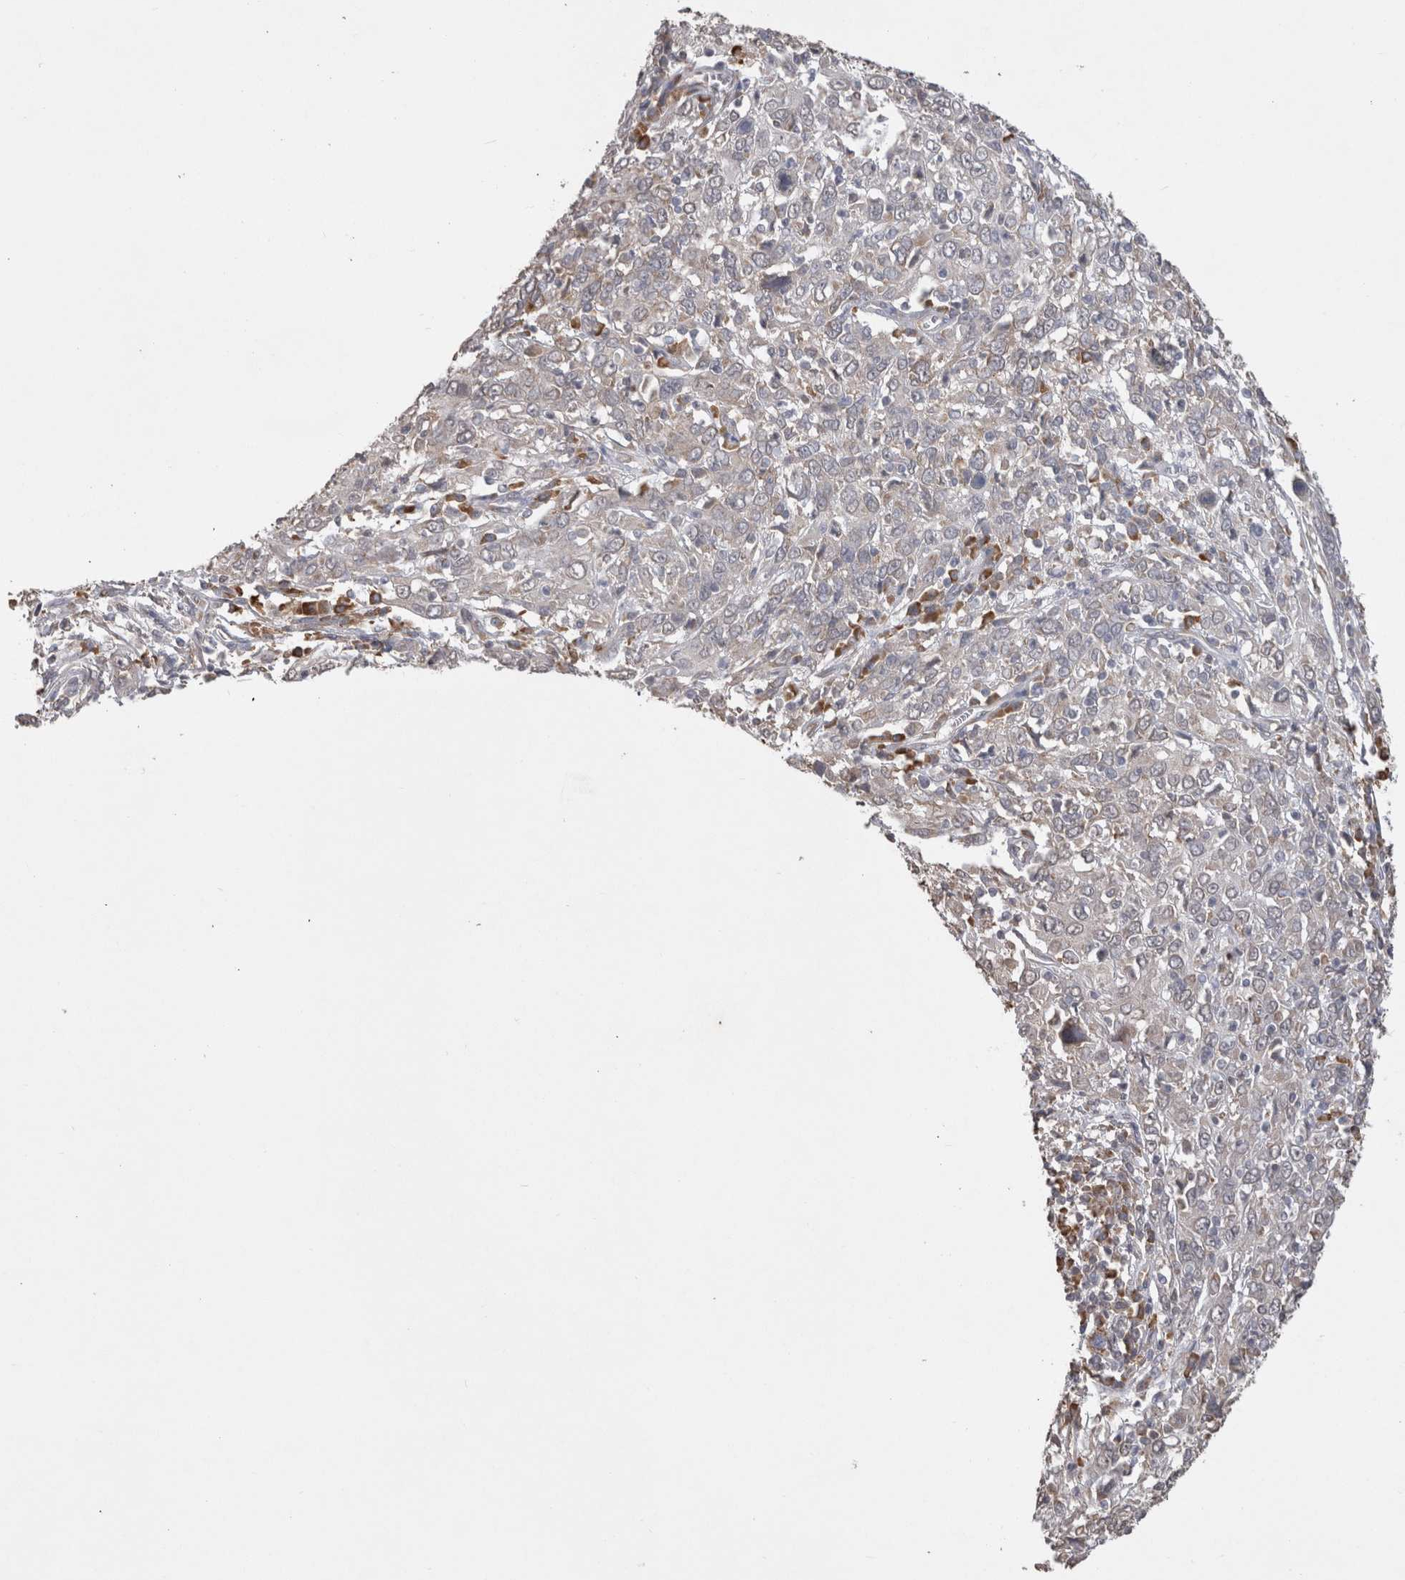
{"staining": {"intensity": "negative", "quantity": "none", "location": "none"}, "tissue": "cervical cancer", "cell_type": "Tumor cells", "image_type": "cancer", "snomed": [{"axis": "morphology", "description": "Squamous cell carcinoma, NOS"}, {"axis": "topography", "description": "Cervix"}], "caption": "The photomicrograph shows no staining of tumor cells in squamous cell carcinoma (cervical).", "gene": "NOMO1", "patient": {"sex": "female", "age": 46}}